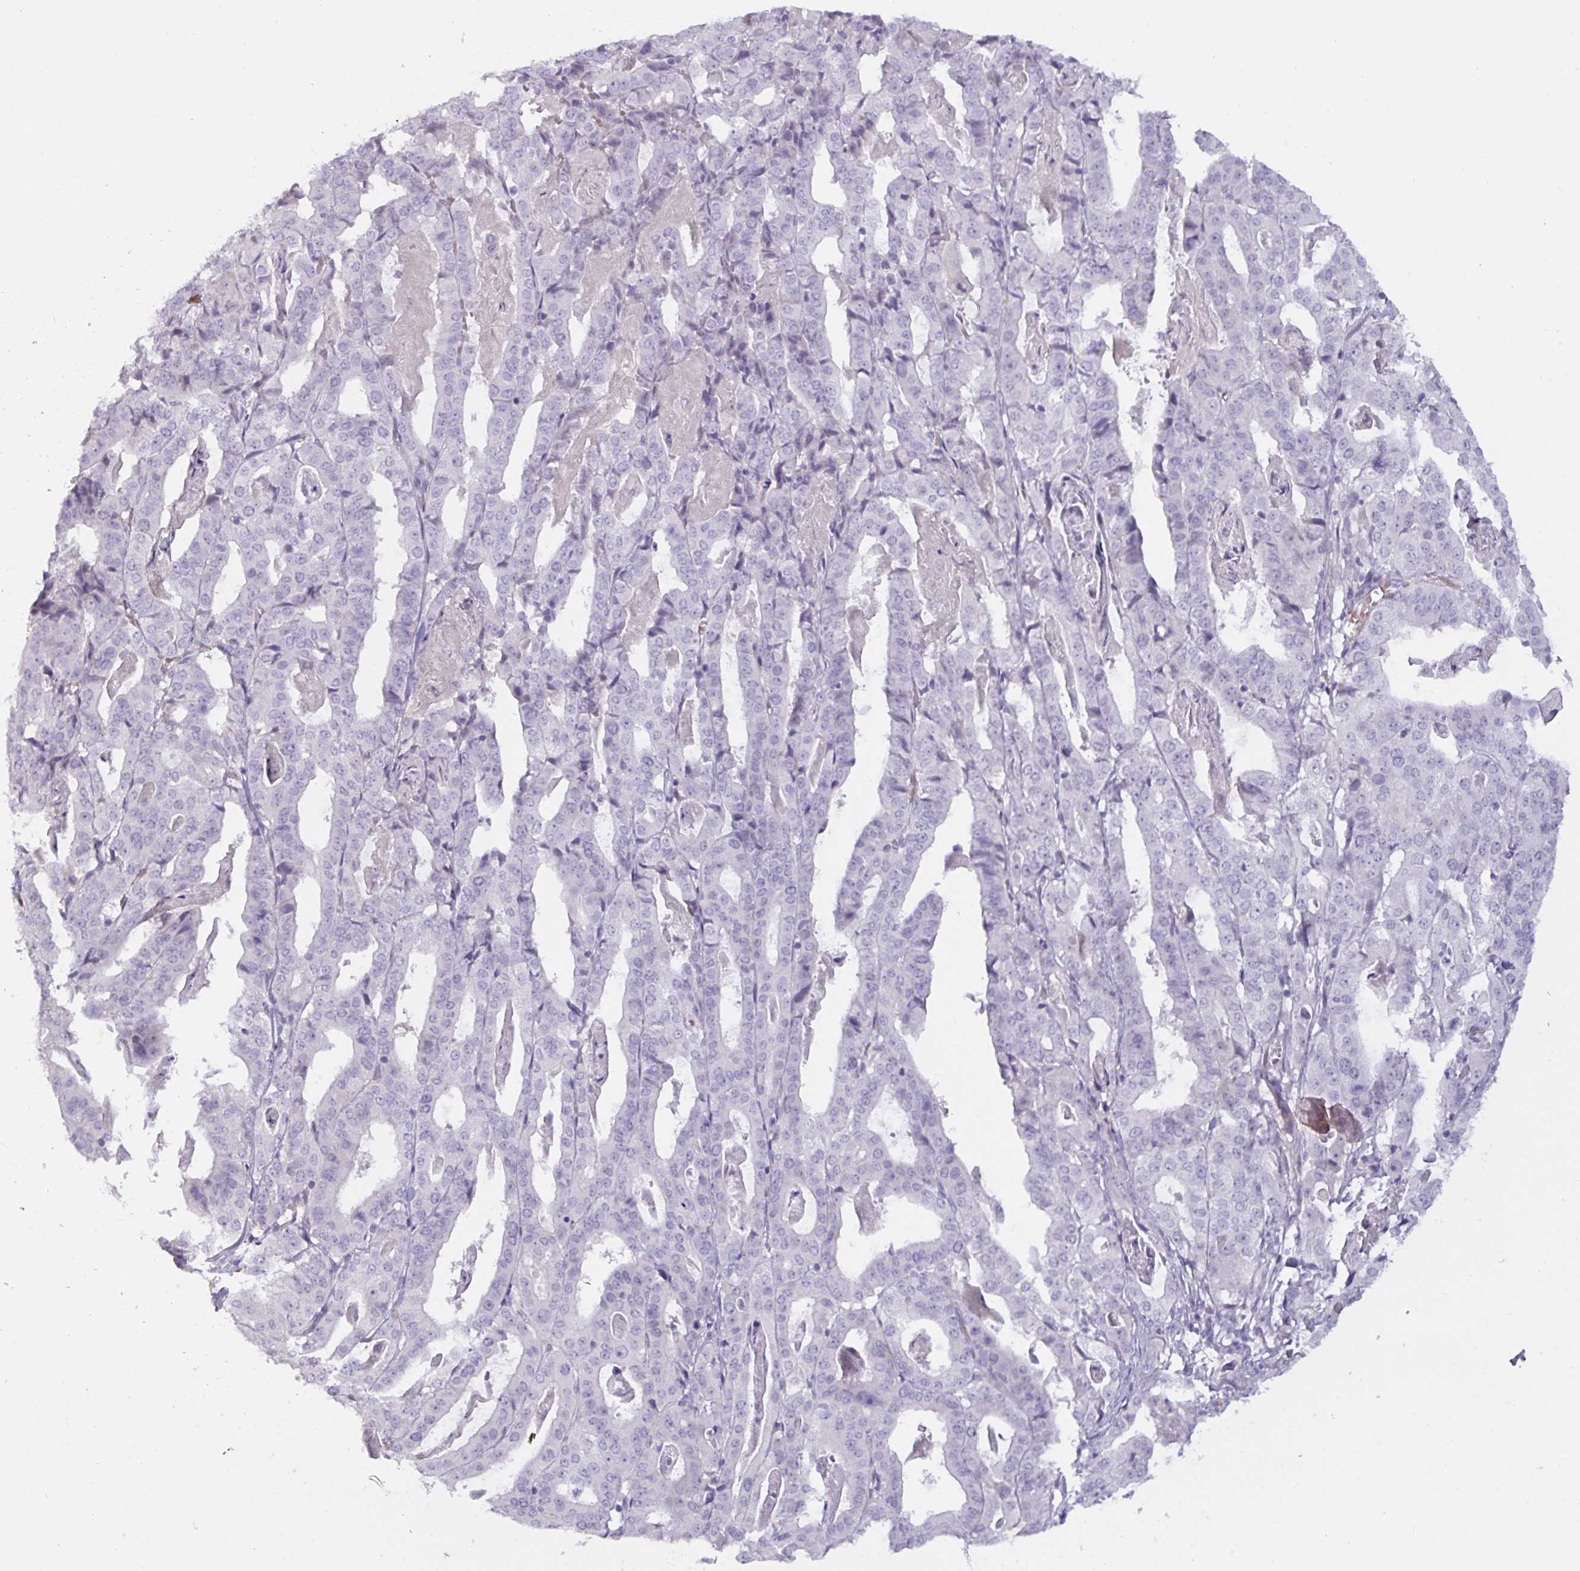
{"staining": {"intensity": "negative", "quantity": "none", "location": "none"}, "tissue": "stomach cancer", "cell_type": "Tumor cells", "image_type": "cancer", "snomed": [{"axis": "morphology", "description": "Adenocarcinoma, NOS"}, {"axis": "topography", "description": "Stomach"}], "caption": "This image is of adenocarcinoma (stomach) stained with immunohistochemistry to label a protein in brown with the nuclei are counter-stained blue. There is no expression in tumor cells.", "gene": "RFPL4B", "patient": {"sex": "male", "age": 48}}